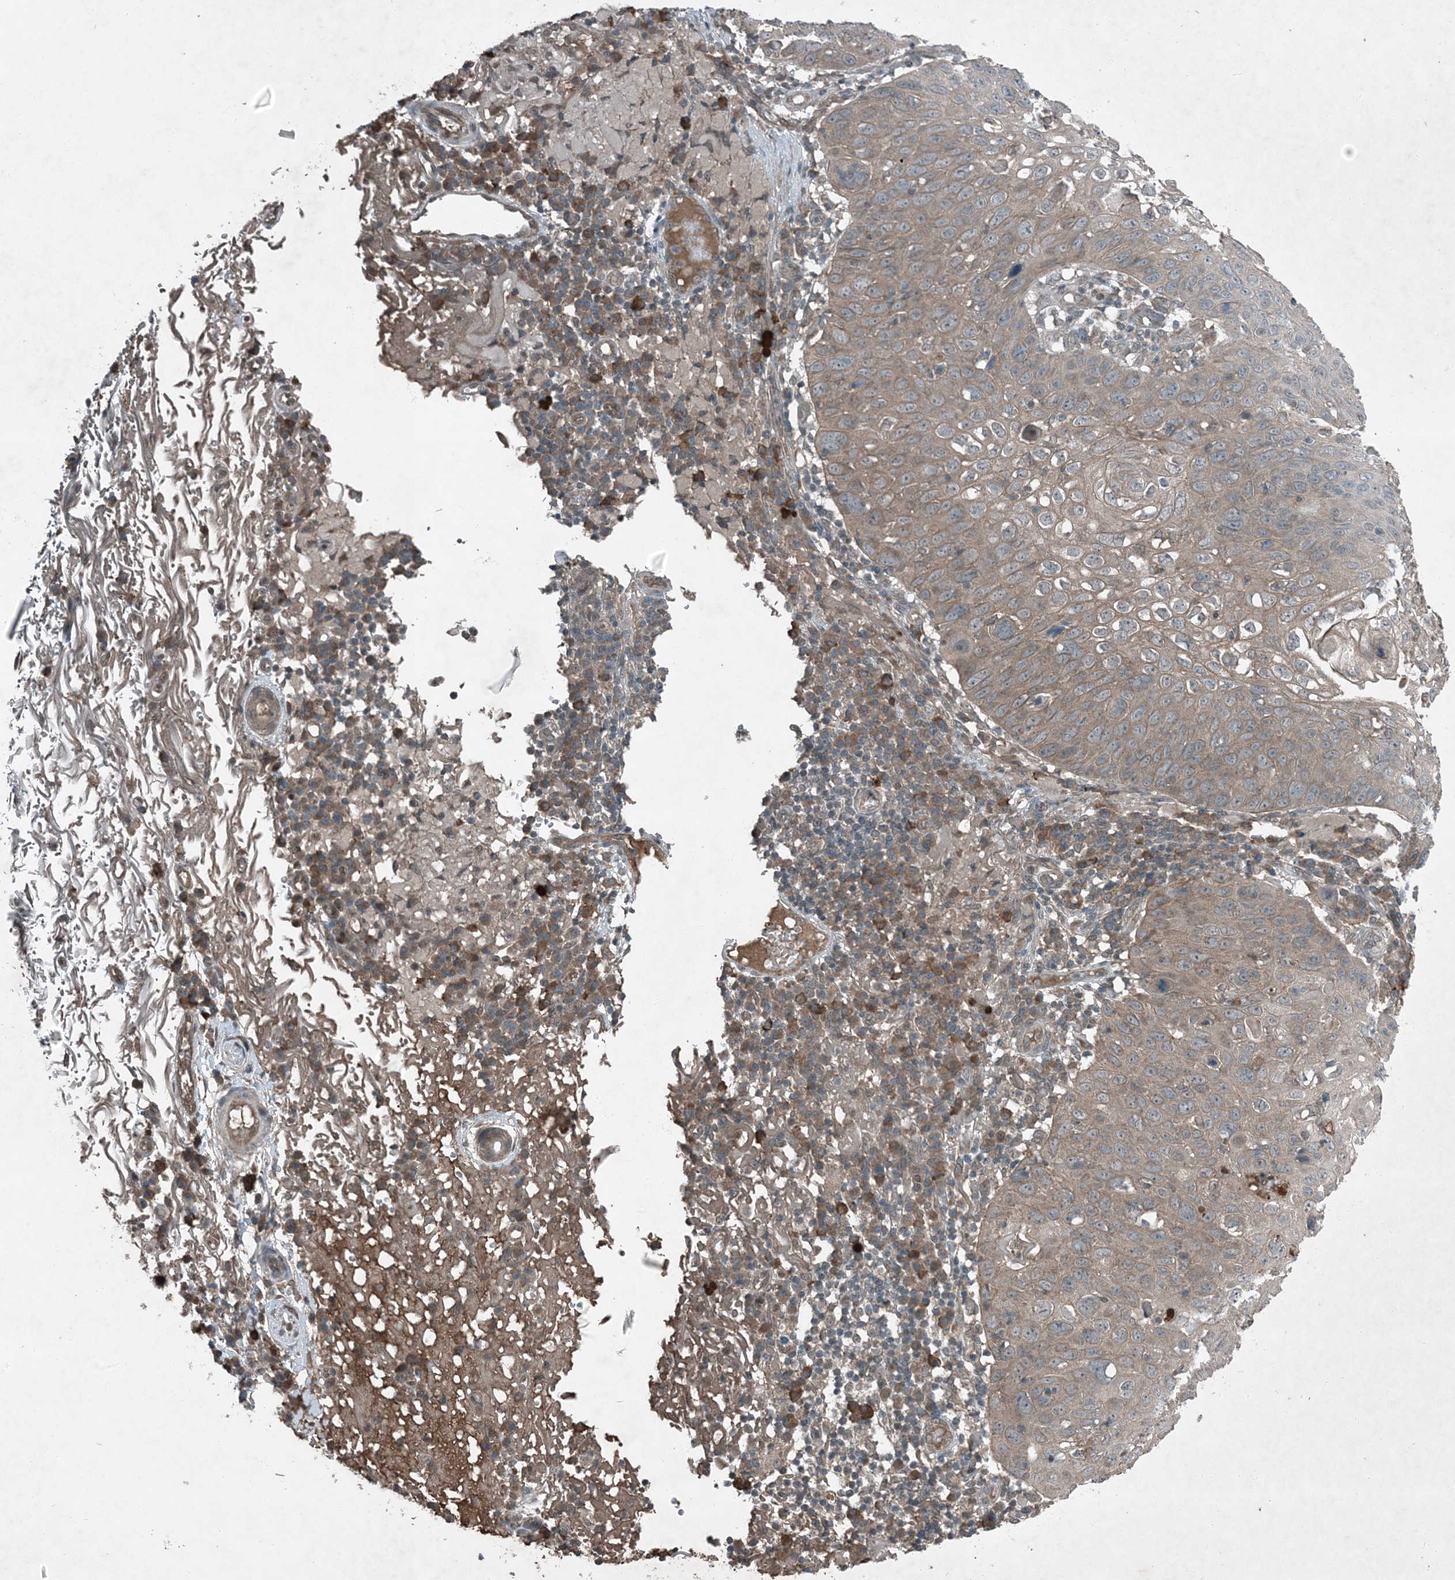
{"staining": {"intensity": "weak", "quantity": "25%-75%", "location": "cytoplasmic/membranous"}, "tissue": "skin cancer", "cell_type": "Tumor cells", "image_type": "cancer", "snomed": [{"axis": "morphology", "description": "Squamous cell carcinoma, NOS"}, {"axis": "topography", "description": "Skin"}], "caption": "This is an image of immunohistochemistry staining of squamous cell carcinoma (skin), which shows weak staining in the cytoplasmic/membranous of tumor cells.", "gene": "MDN1", "patient": {"sex": "female", "age": 90}}